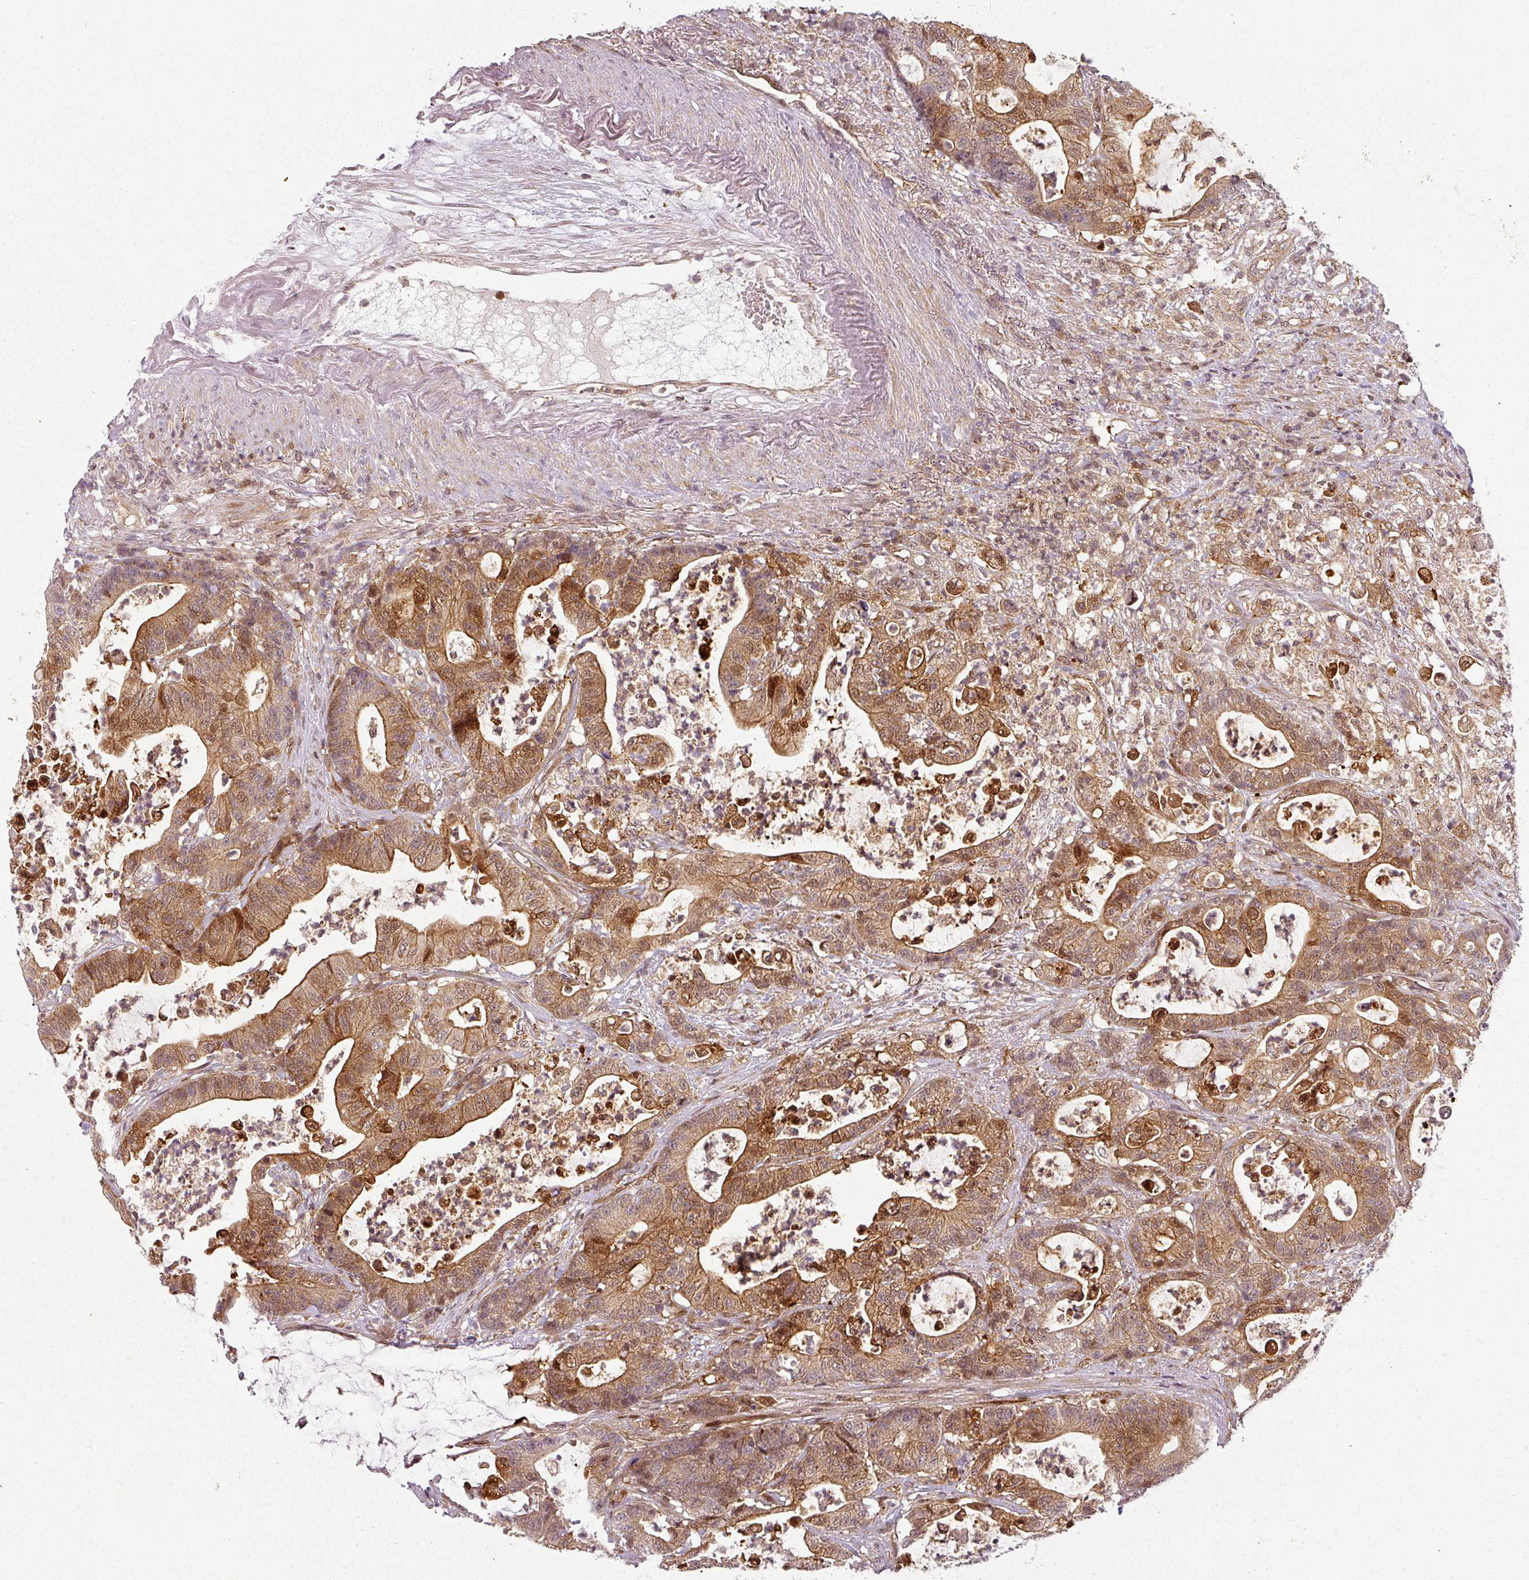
{"staining": {"intensity": "moderate", "quantity": ">75%", "location": "cytoplasmic/membranous,nuclear"}, "tissue": "colorectal cancer", "cell_type": "Tumor cells", "image_type": "cancer", "snomed": [{"axis": "morphology", "description": "Adenocarcinoma, NOS"}, {"axis": "topography", "description": "Colon"}], "caption": "An IHC image of neoplastic tissue is shown. Protein staining in brown highlights moderate cytoplasmic/membranous and nuclear positivity in colorectal cancer (adenocarcinoma) within tumor cells.", "gene": "CLIC1", "patient": {"sex": "female", "age": 84}}